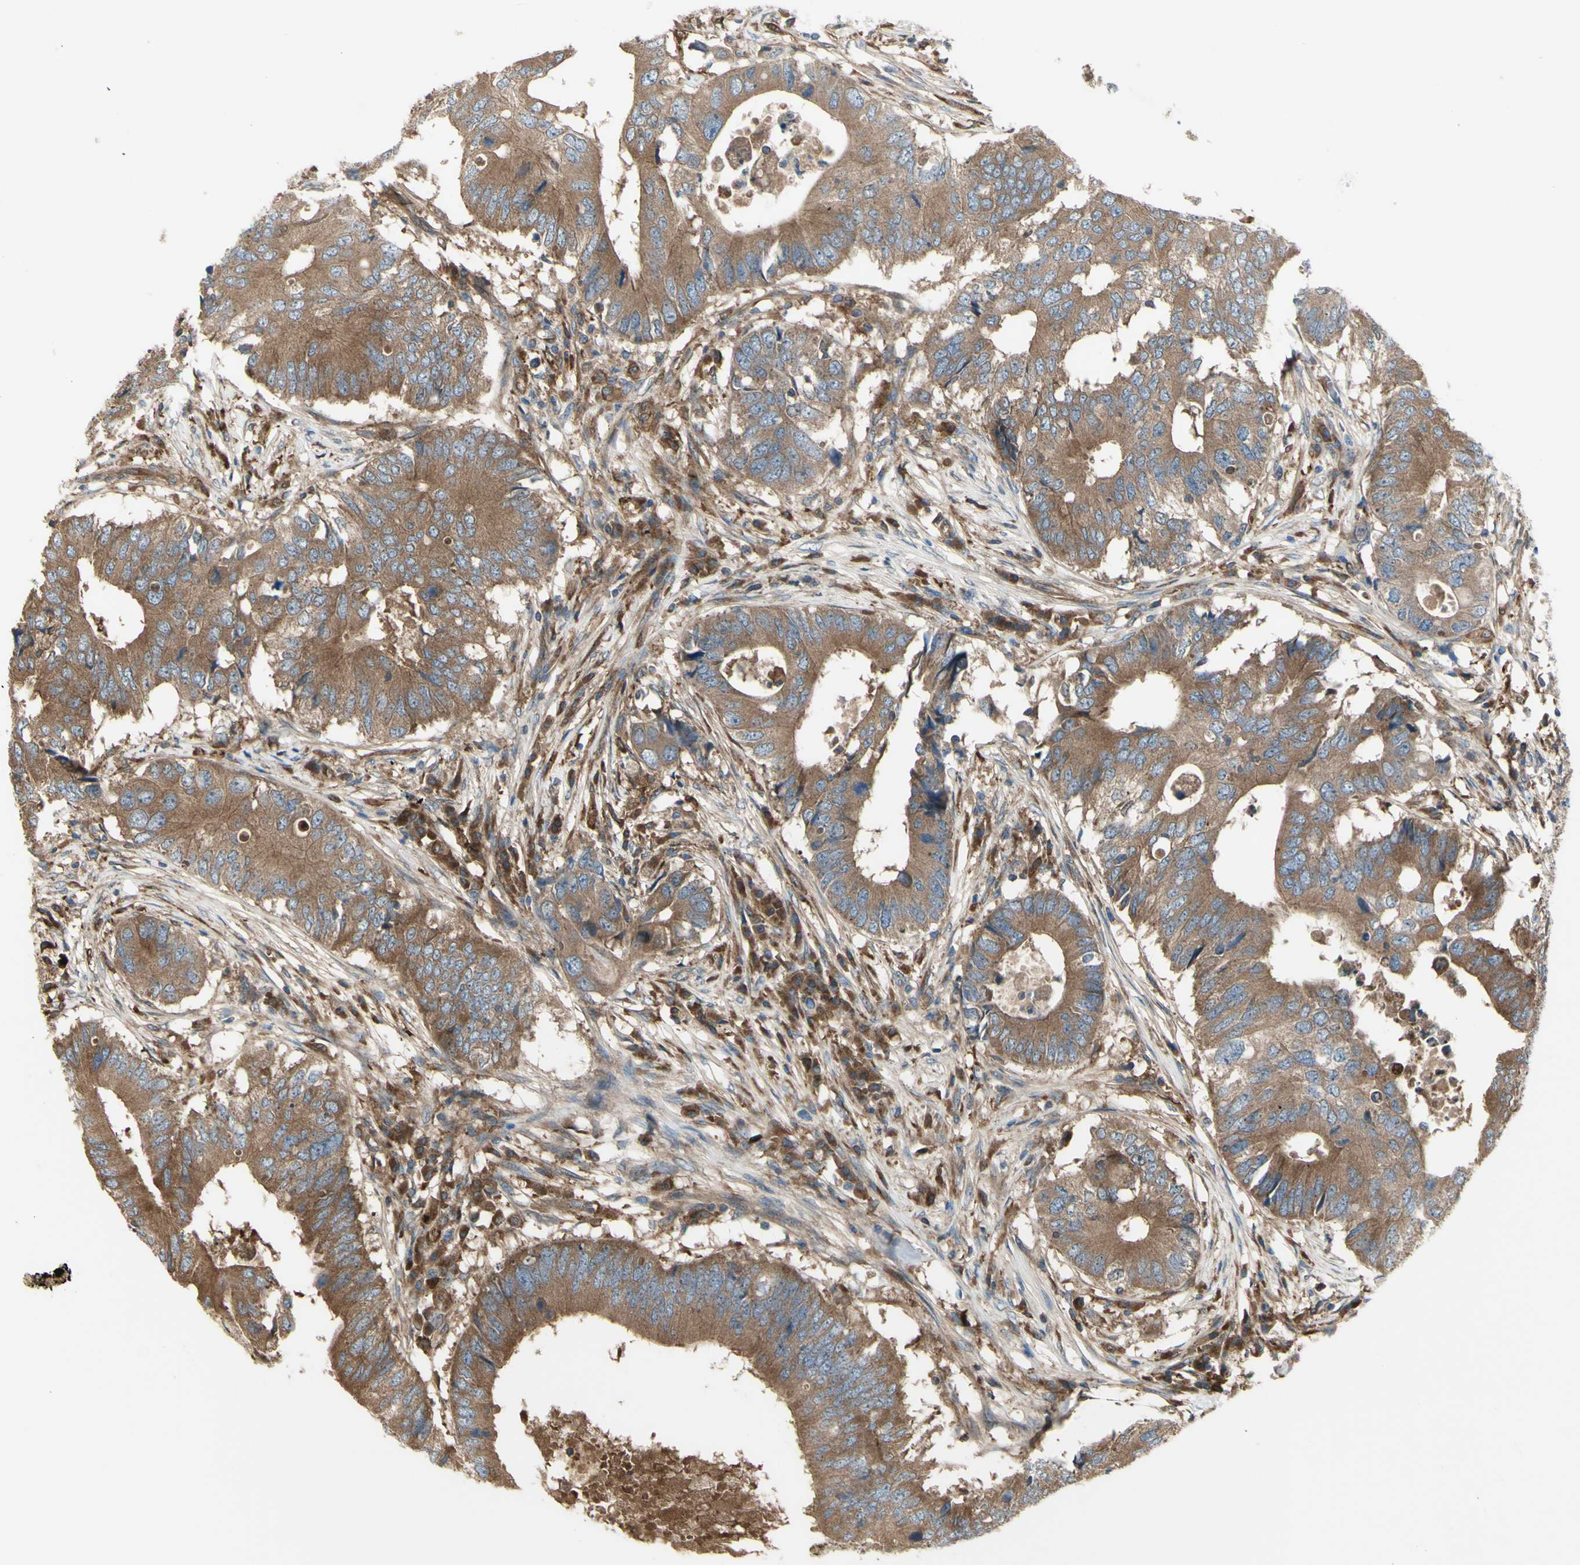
{"staining": {"intensity": "moderate", "quantity": ">75%", "location": "cytoplasmic/membranous"}, "tissue": "colorectal cancer", "cell_type": "Tumor cells", "image_type": "cancer", "snomed": [{"axis": "morphology", "description": "Adenocarcinoma, NOS"}, {"axis": "topography", "description": "Colon"}], "caption": "Adenocarcinoma (colorectal) stained for a protein exhibits moderate cytoplasmic/membranous positivity in tumor cells.", "gene": "IGSF9B", "patient": {"sex": "male", "age": 71}}